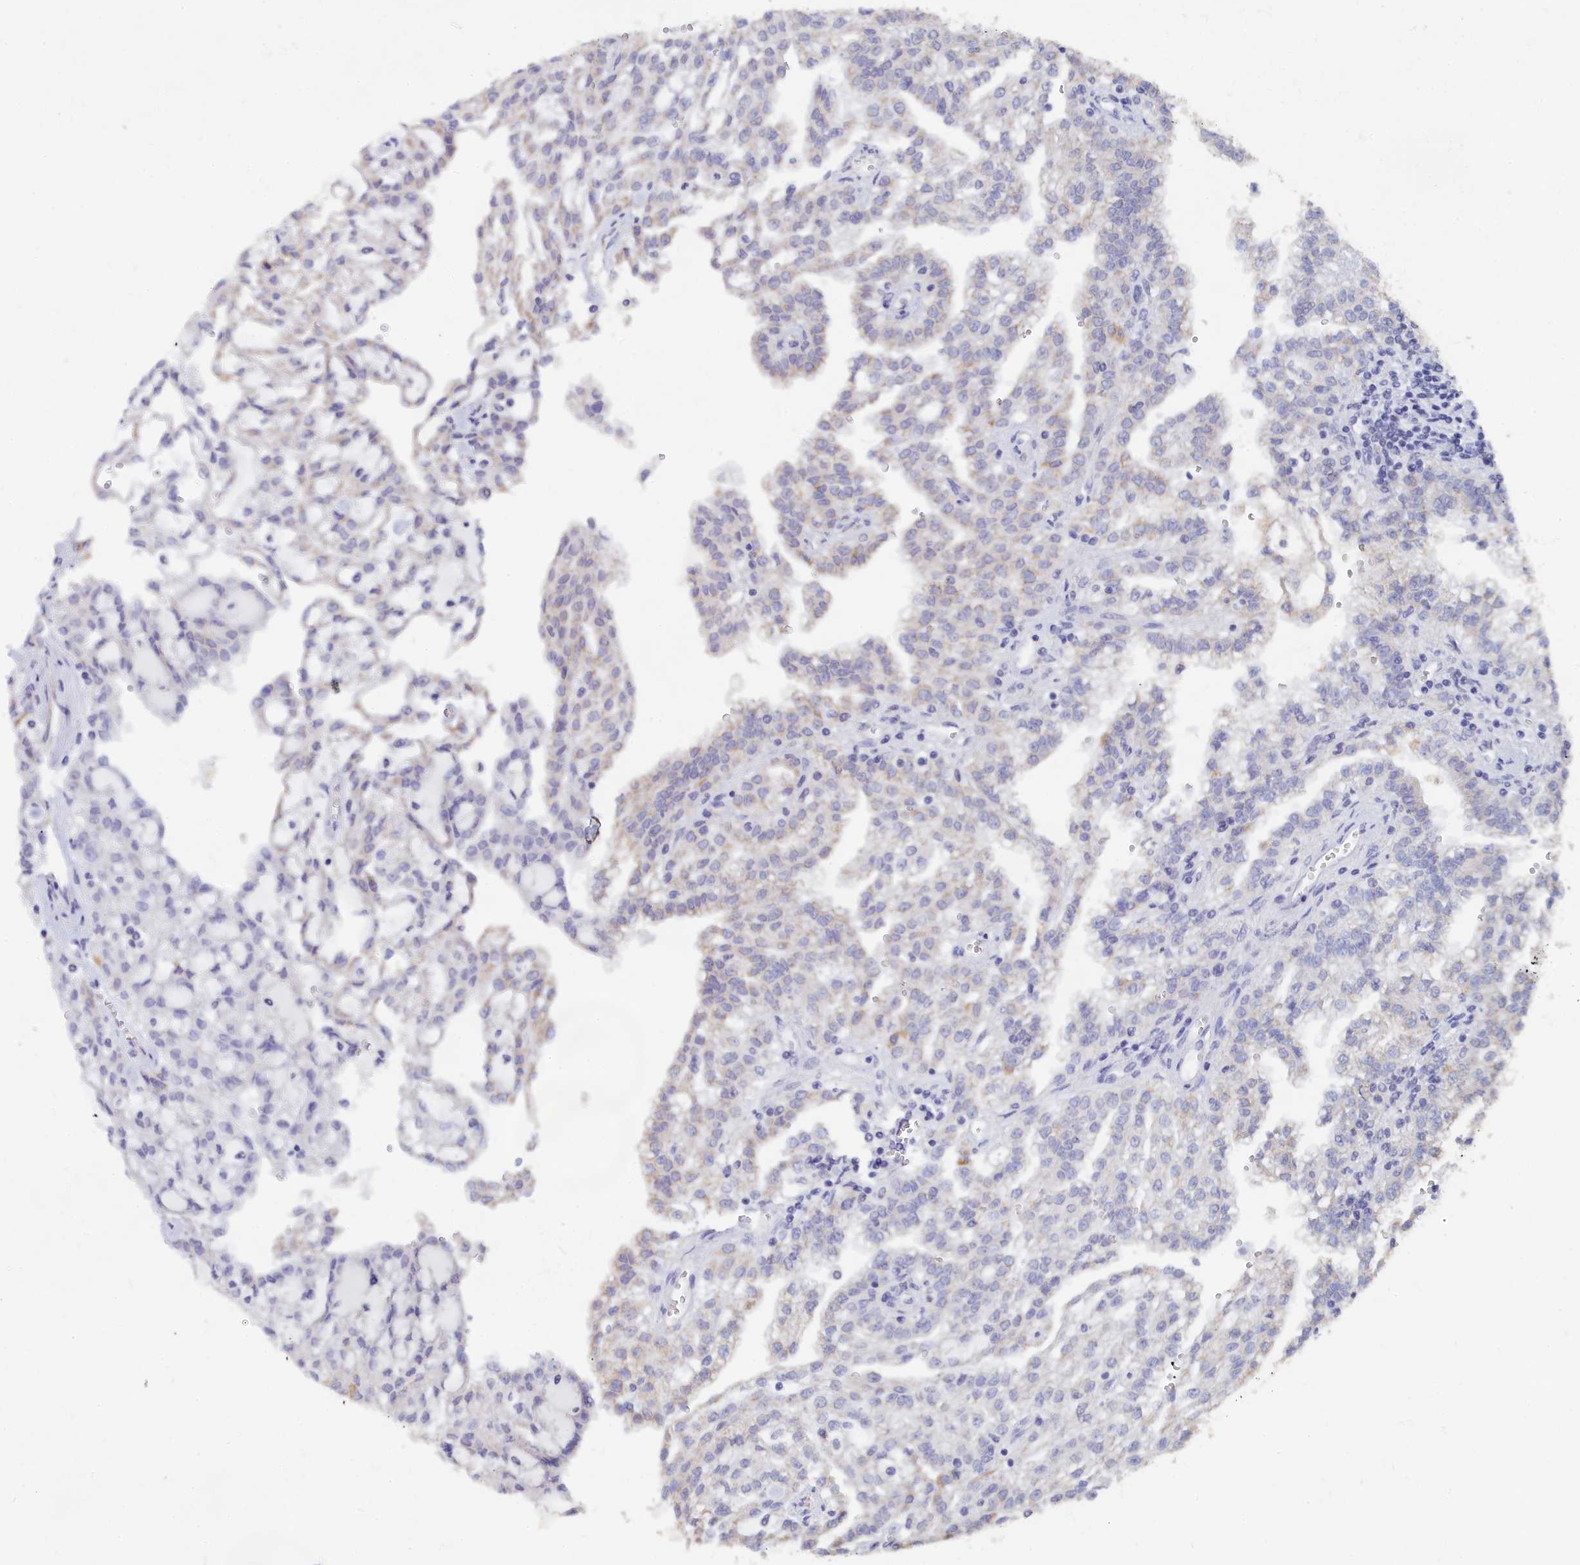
{"staining": {"intensity": "weak", "quantity": "<25%", "location": "cytoplasmic/membranous"}, "tissue": "renal cancer", "cell_type": "Tumor cells", "image_type": "cancer", "snomed": [{"axis": "morphology", "description": "Adenocarcinoma, NOS"}, {"axis": "topography", "description": "Kidney"}], "caption": "Tumor cells show no significant positivity in renal cancer (adenocarcinoma).", "gene": "LRIF1", "patient": {"sex": "male", "age": 63}}